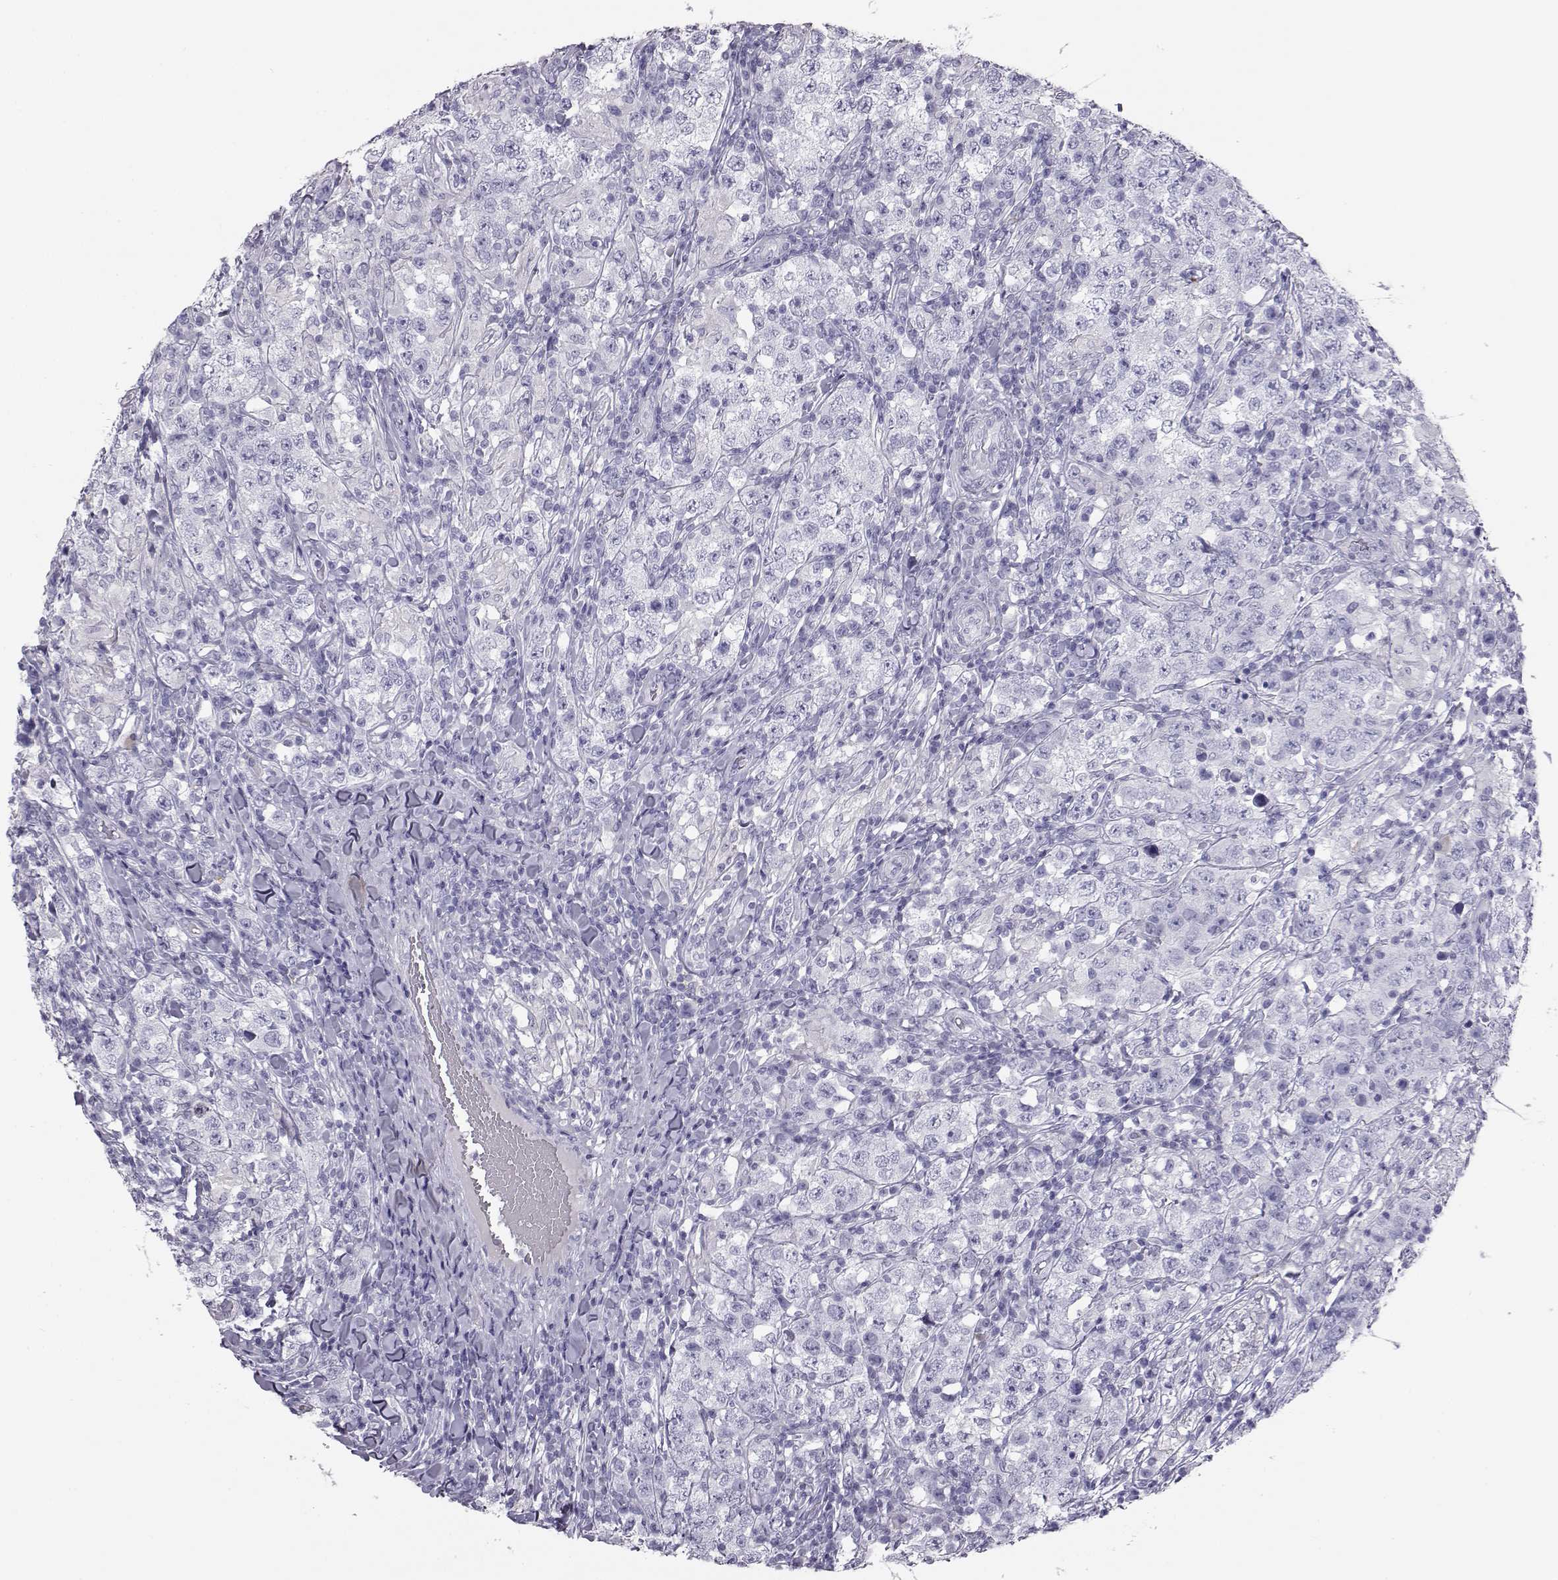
{"staining": {"intensity": "negative", "quantity": "none", "location": "none"}, "tissue": "testis cancer", "cell_type": "Tumor cells", "image_type": "cancer", "snomed": [{"axis": "morphology", "description": "Seminoma, NOS"}, {"axis": "morphology", "description": "Carcinoma, Embryonal, NOS"}, {"axis": "topography", "description": "Testis"}], "caption": "The histopathology image reveals no significant staining in tumor cells of seminoma (testis).", "gene": "ITLN2", "patient": {"sex": "male", "age": 41}}